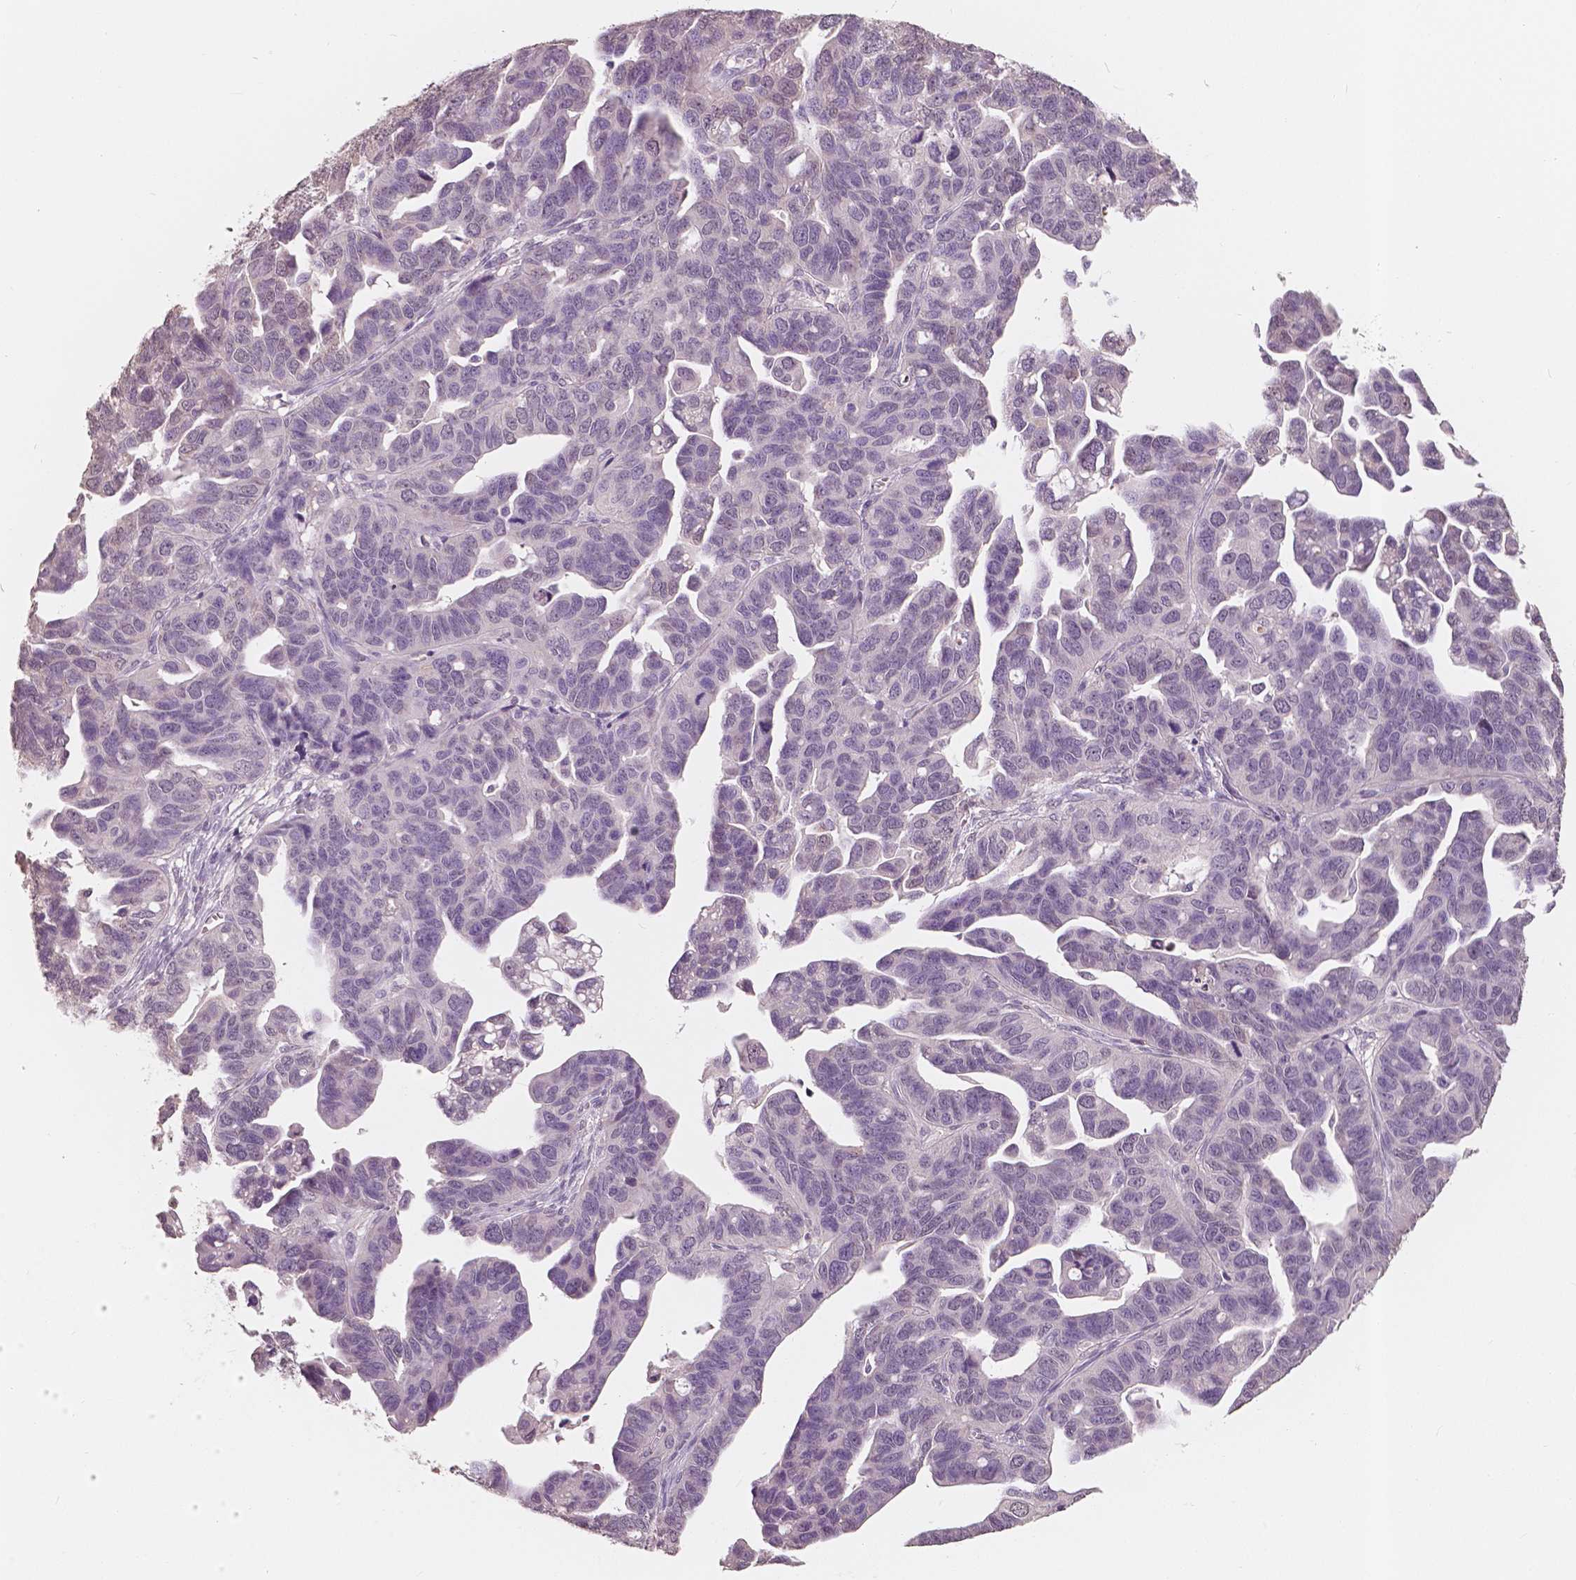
{"staining": {"intensity": "negative", "quantity": "none", "location": "none"}, "tissue": "ovarian cancer", "cell_type": "Tumor cells", "image_type": "cancer", "snomed": [{"axis": "morphology", "description": "Cystadenocarcinoma, serous, NOS"}, {"axis": "topography", "description": "Ovary"}], "caption": "The micrograph demonstrates no significant expression in tumor cells of ovarian cancer (serous cystadenocarcinoma).", "gene": "SAT2", "patient": {"sex": "female", "age": 69}}